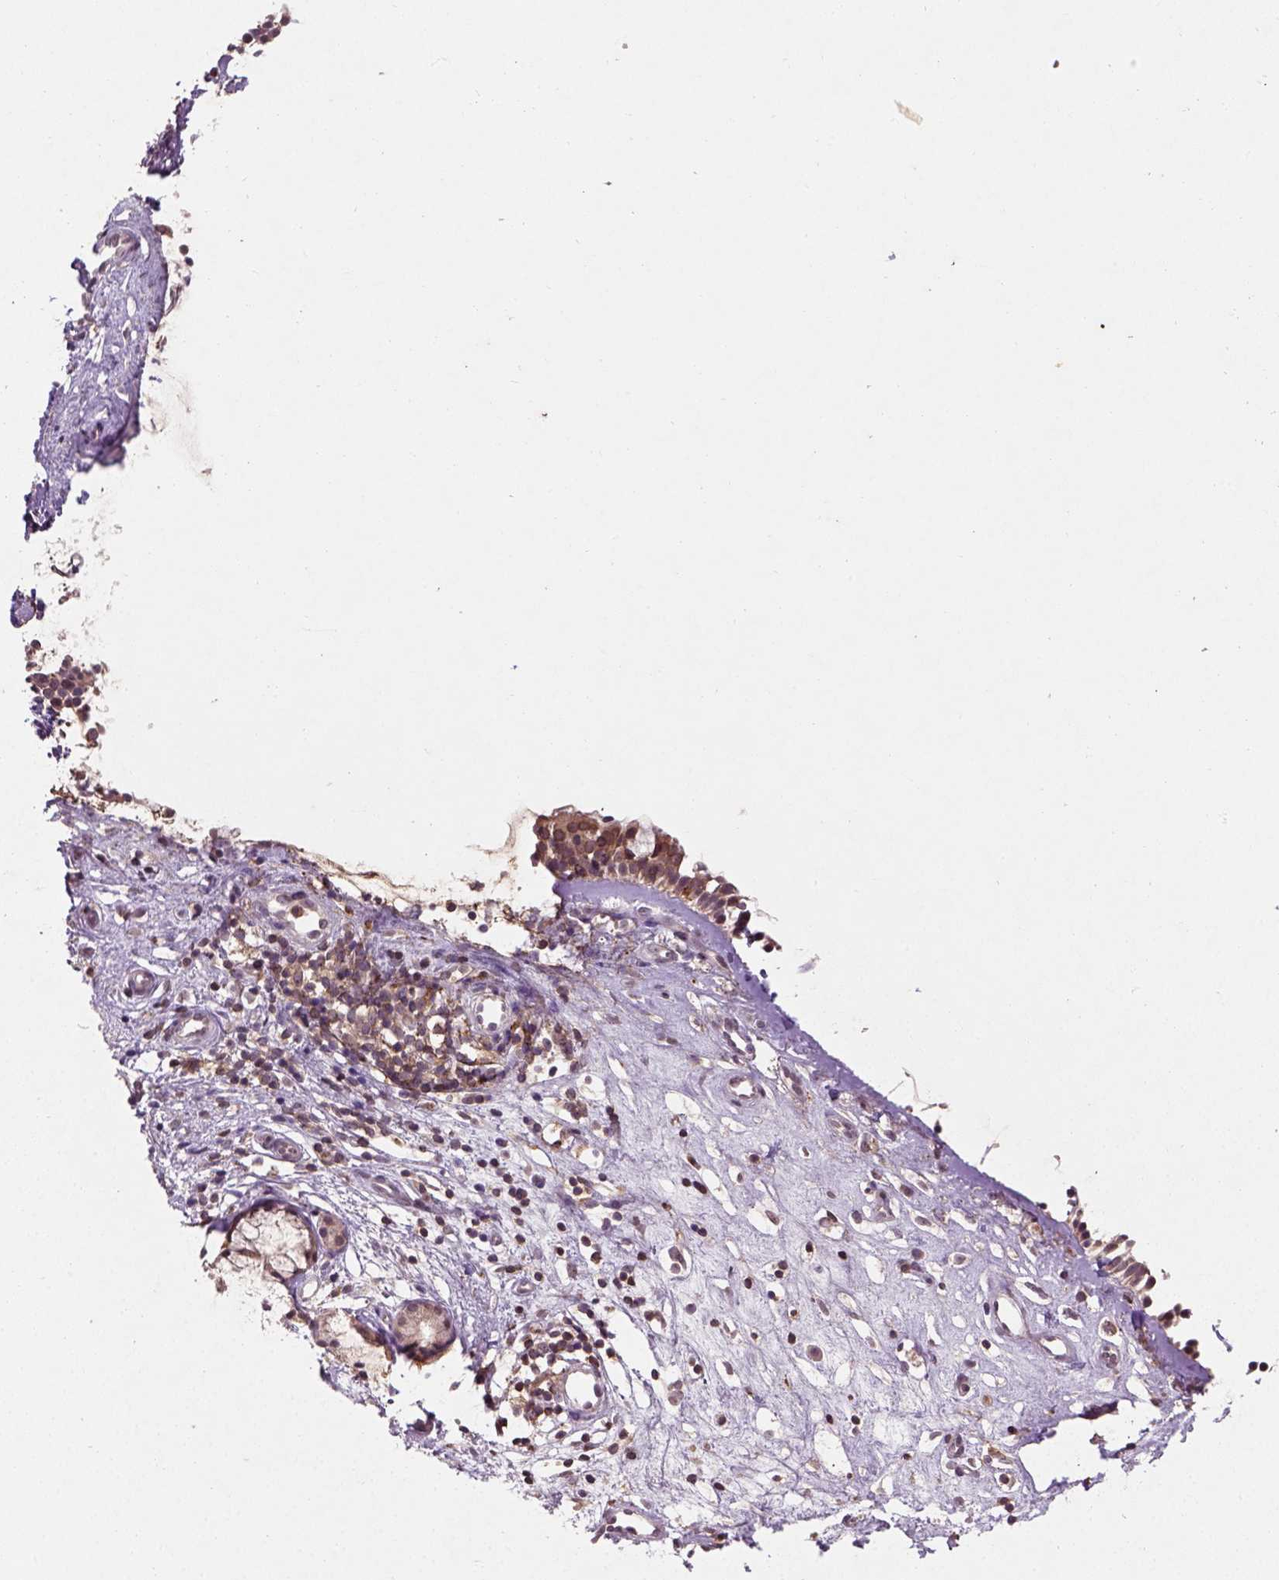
{"staining": {"intensity": "weak", "quantity": "<25%", "location": "cytoplasmic/membranous"}, "tissue": "nasopharynx", "cell_type": "Respiratory epithelial cells", "image_type": "normal", "snomed": [{"axis": "morphology", "description": "Normal tissue, NOS"}, {"axis": "topography", "description": "Nasopharynx"}], "caption": "Respiratory epithelial cells show no significant positivity in benign nasopharynx. (Immunohistochemistry (ihc), brightfield microscopy, high magnification).", "gene": "CAMKK1", "patient": {"sex": "female", "age": 52}}